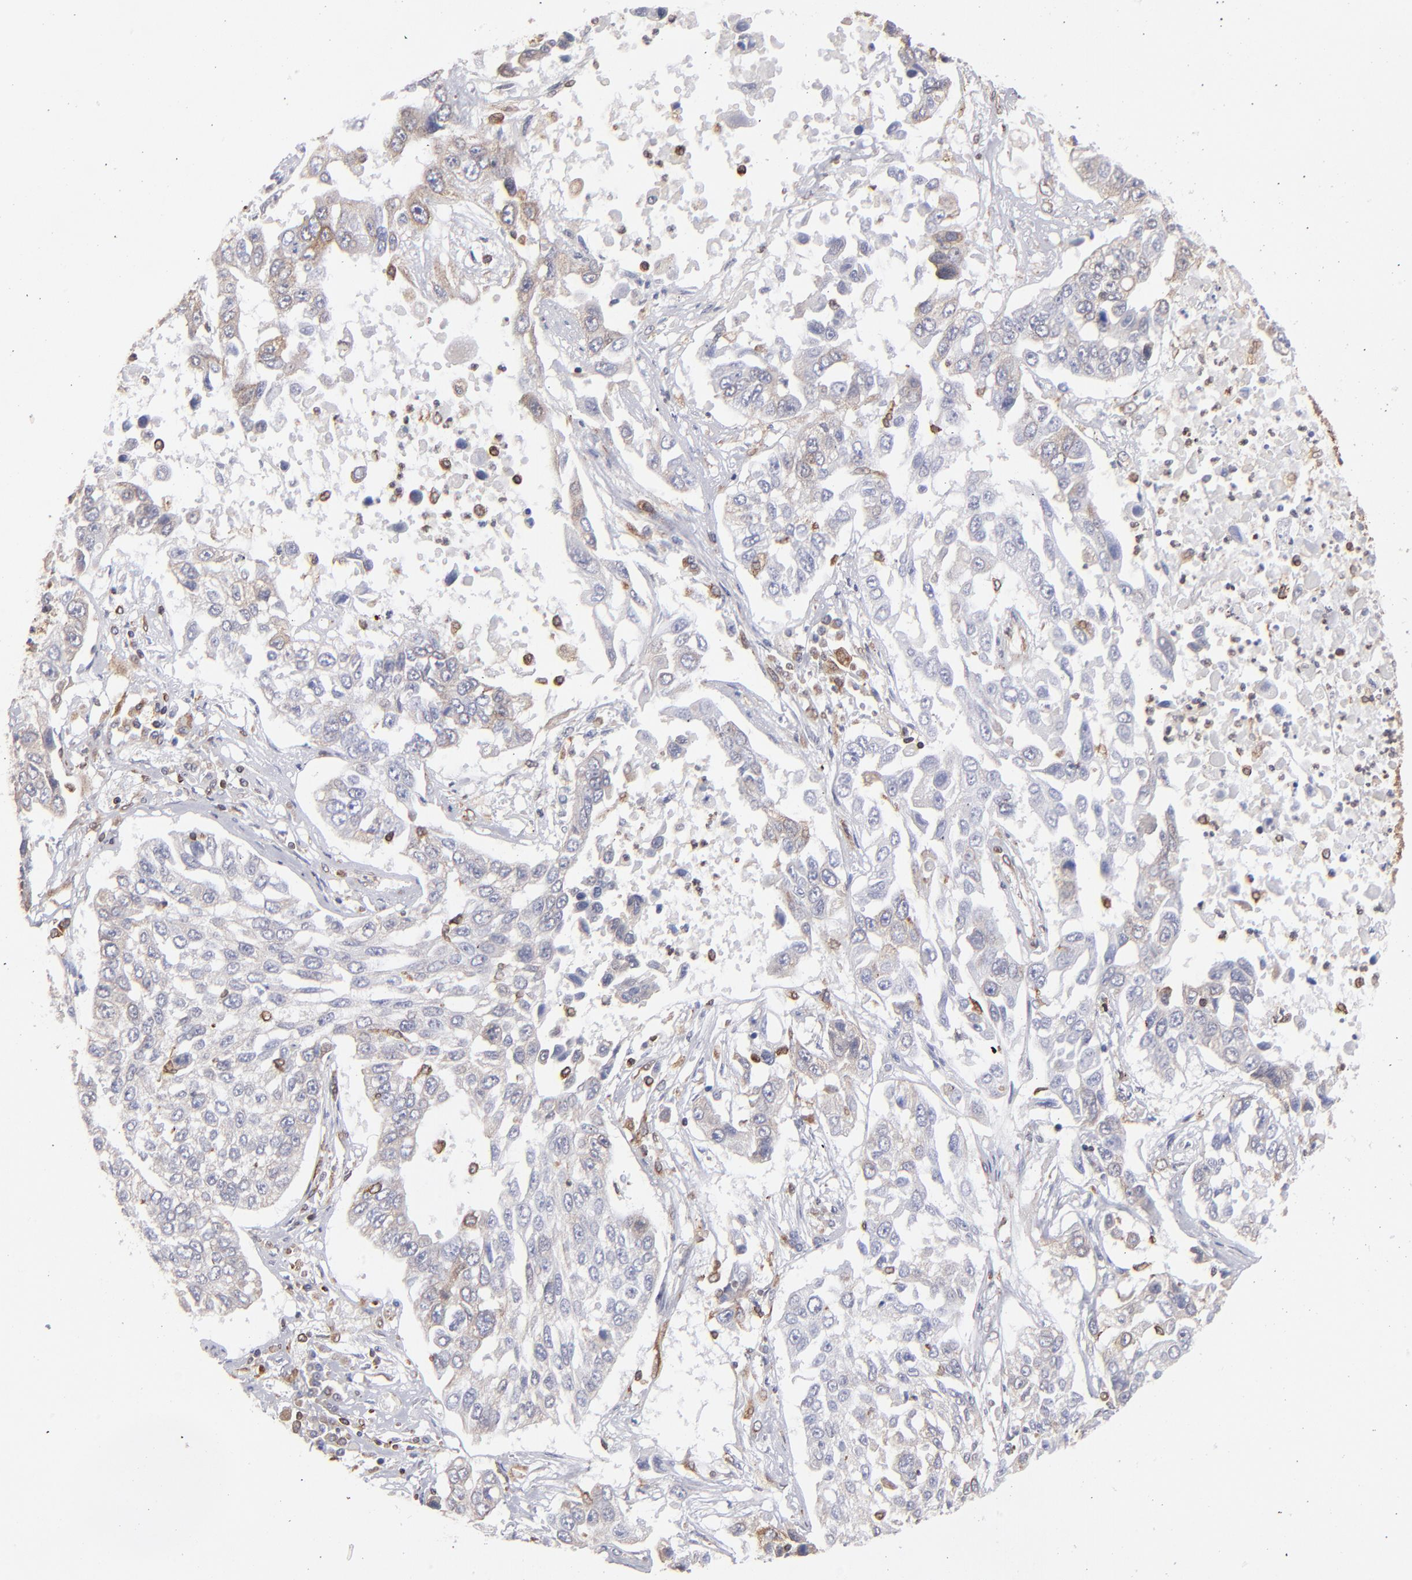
{"staining": {"intensity": "weak", "quantity": "<25%", "location": "cytoplasmic/membranous"}, "tissue": "lung cancer", "cell_type": "Tumor cells", "image_type": "cancer", "snomed": [{"axis": "morphology", "description": "Squamous cell carcinoma, NOS"}, {"axis": "topography", "description": "Lung"}], "caption": "Human lung cancer (squamous cell carcinoma) stained for a protein using IHC displays no positivity in tumor cells.", "gene": "TMX1", "patient": {"sex": "male", "age": 71}}